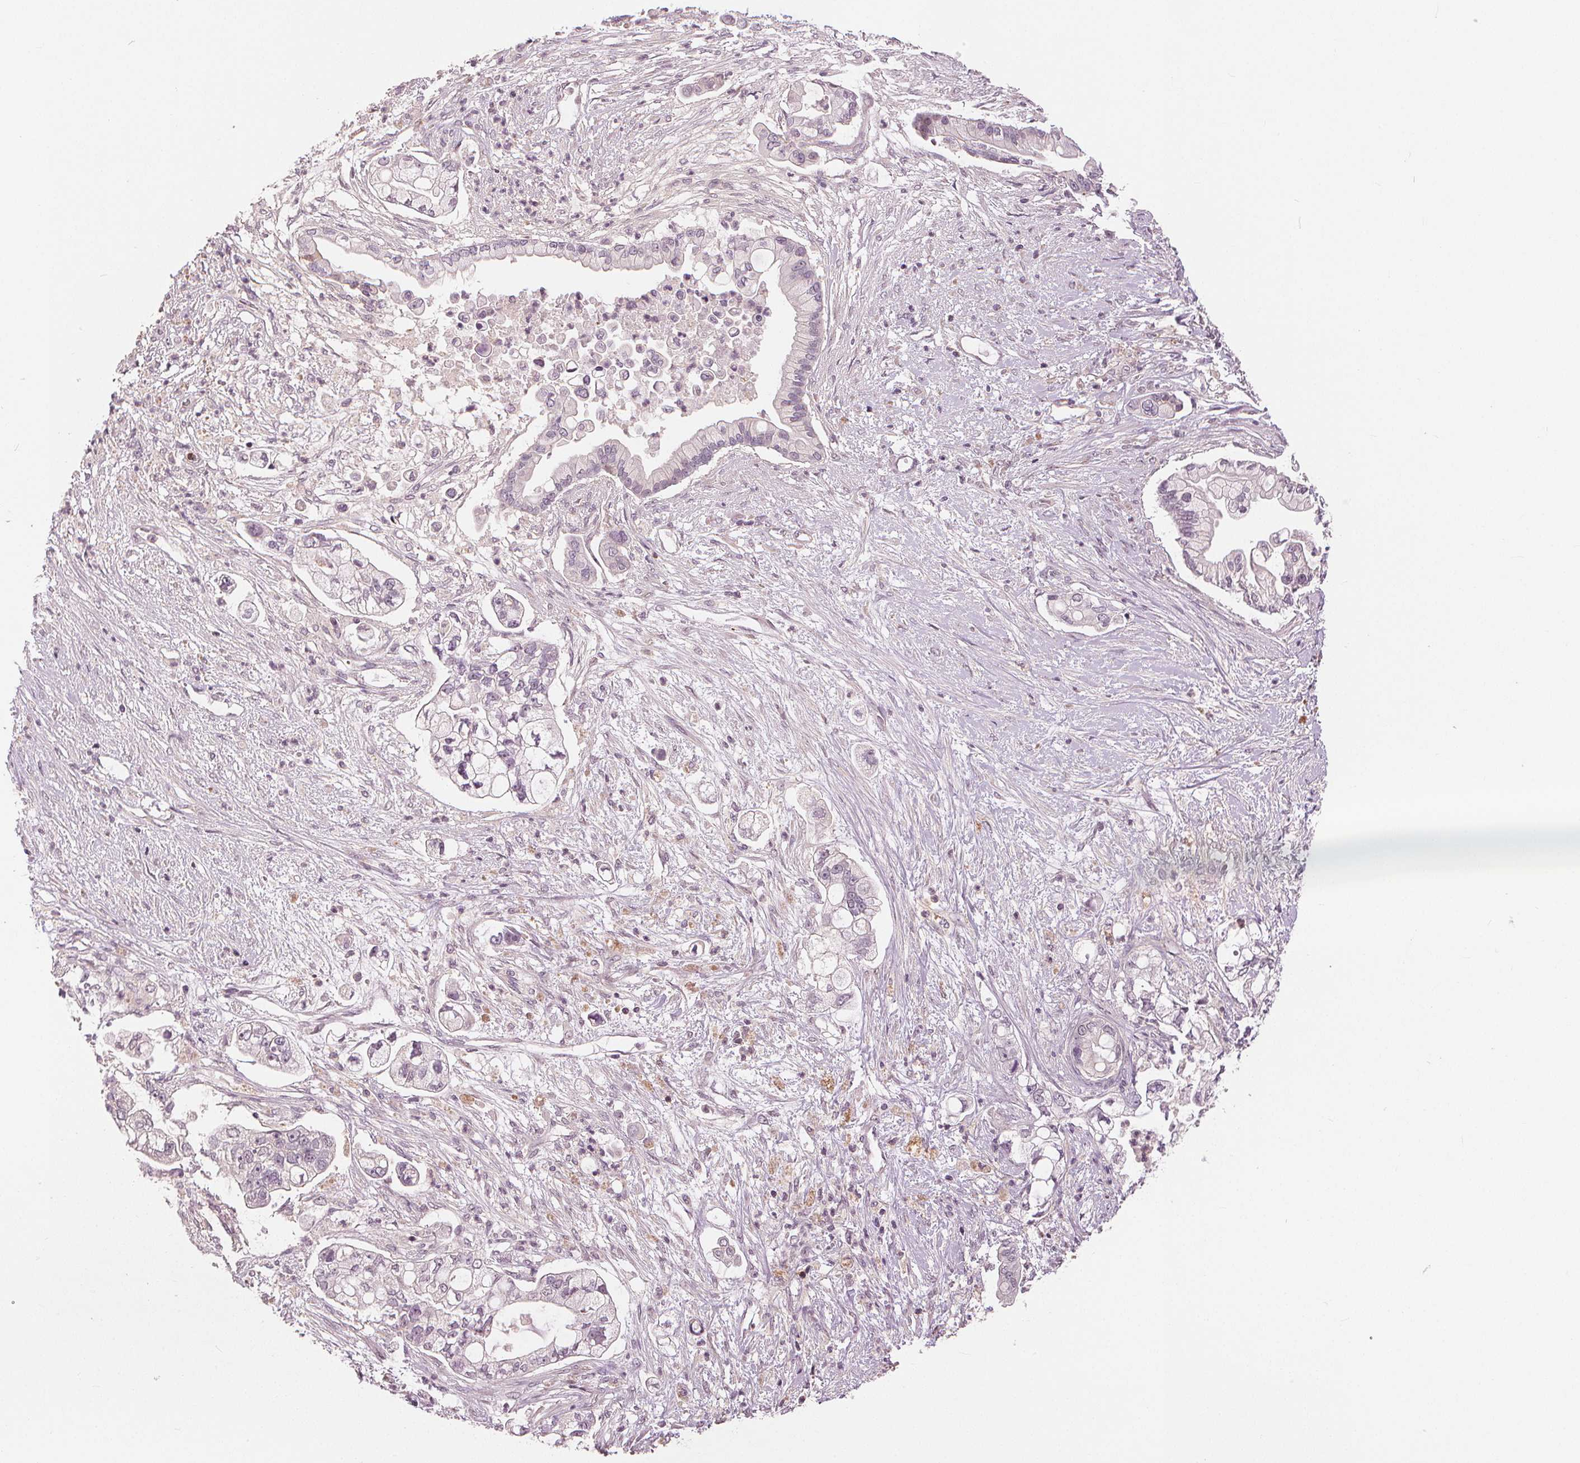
{"staining": {"intensity": "negative", "quantity": "none", "location": "none"}, "tissue": "pancreatic cancer", "cell_type": "Tumor cells", "image_type": "cancer", "snomed": [{"axis": "morphology", "description": "Adenocarcinoma, NOS"}, {"axis": "topography", "description": "Pancreas"}], "caption": "Immunohistochemical staining of pancreatic cancer reveals no significant positivity in tumor cells.", "gene": "SLC34A1", "patient": {"sex": "female", "age": 69}}